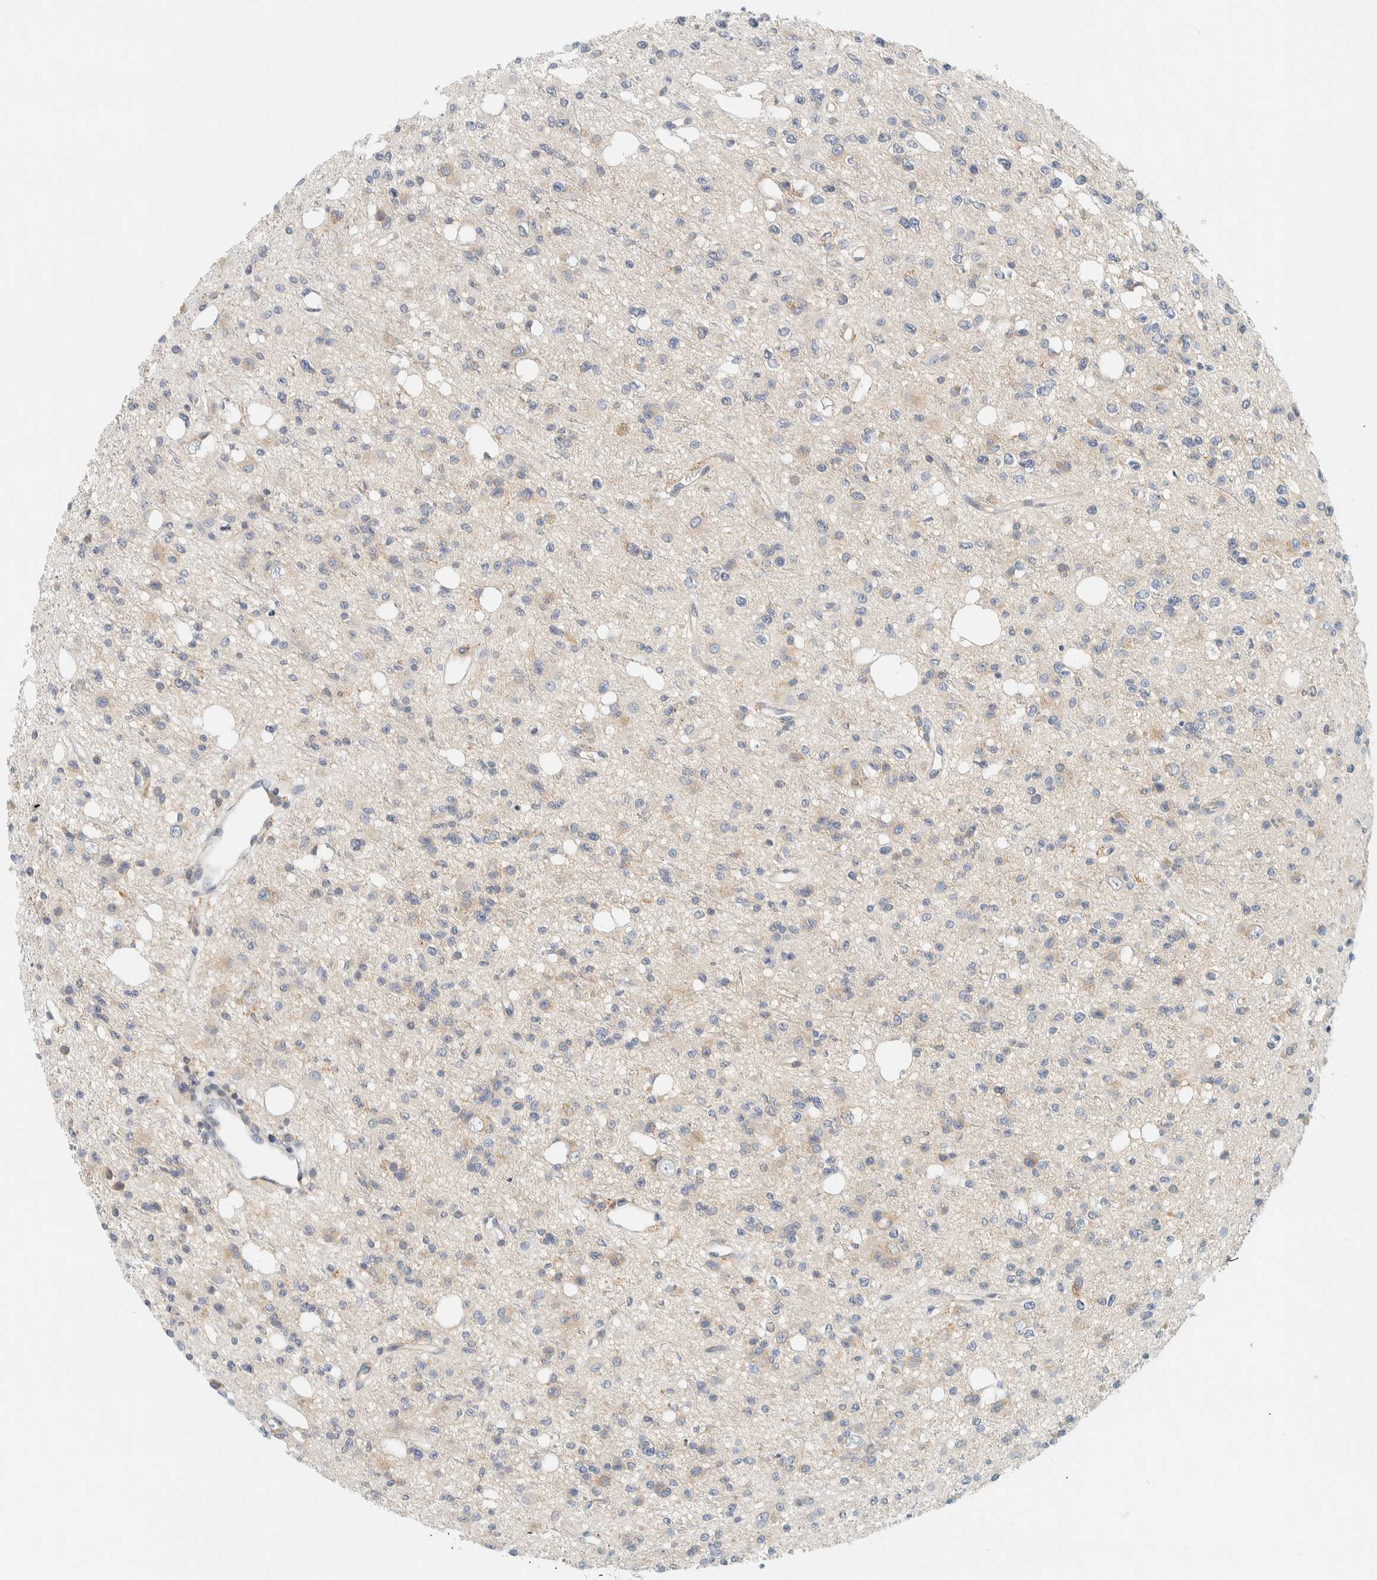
{"staining": {"intensity": "weak", "quantity": "<25%", "location": "cytoplasmic/membranous"}, "tissue": "glioma", "cell_type": "Tumor cells", "image_type": "cancer", "snomed": [{"axis": "morphology", "description": "Glioma, malignant, High grade"}, {"axis": "topography", "description": "Brain"}], "caption": "IHC micrograph of neoplastic tissue: glioma stained with DAB demonstrates no significant protein positivity in tumor cells. (DAB (3,3'-diaminobenzidine) immunohistochemistry (IHC), high magnification).", "gene": "PTGES3L-AARSD1", "patient": {"sex": "female", "age": 62}}